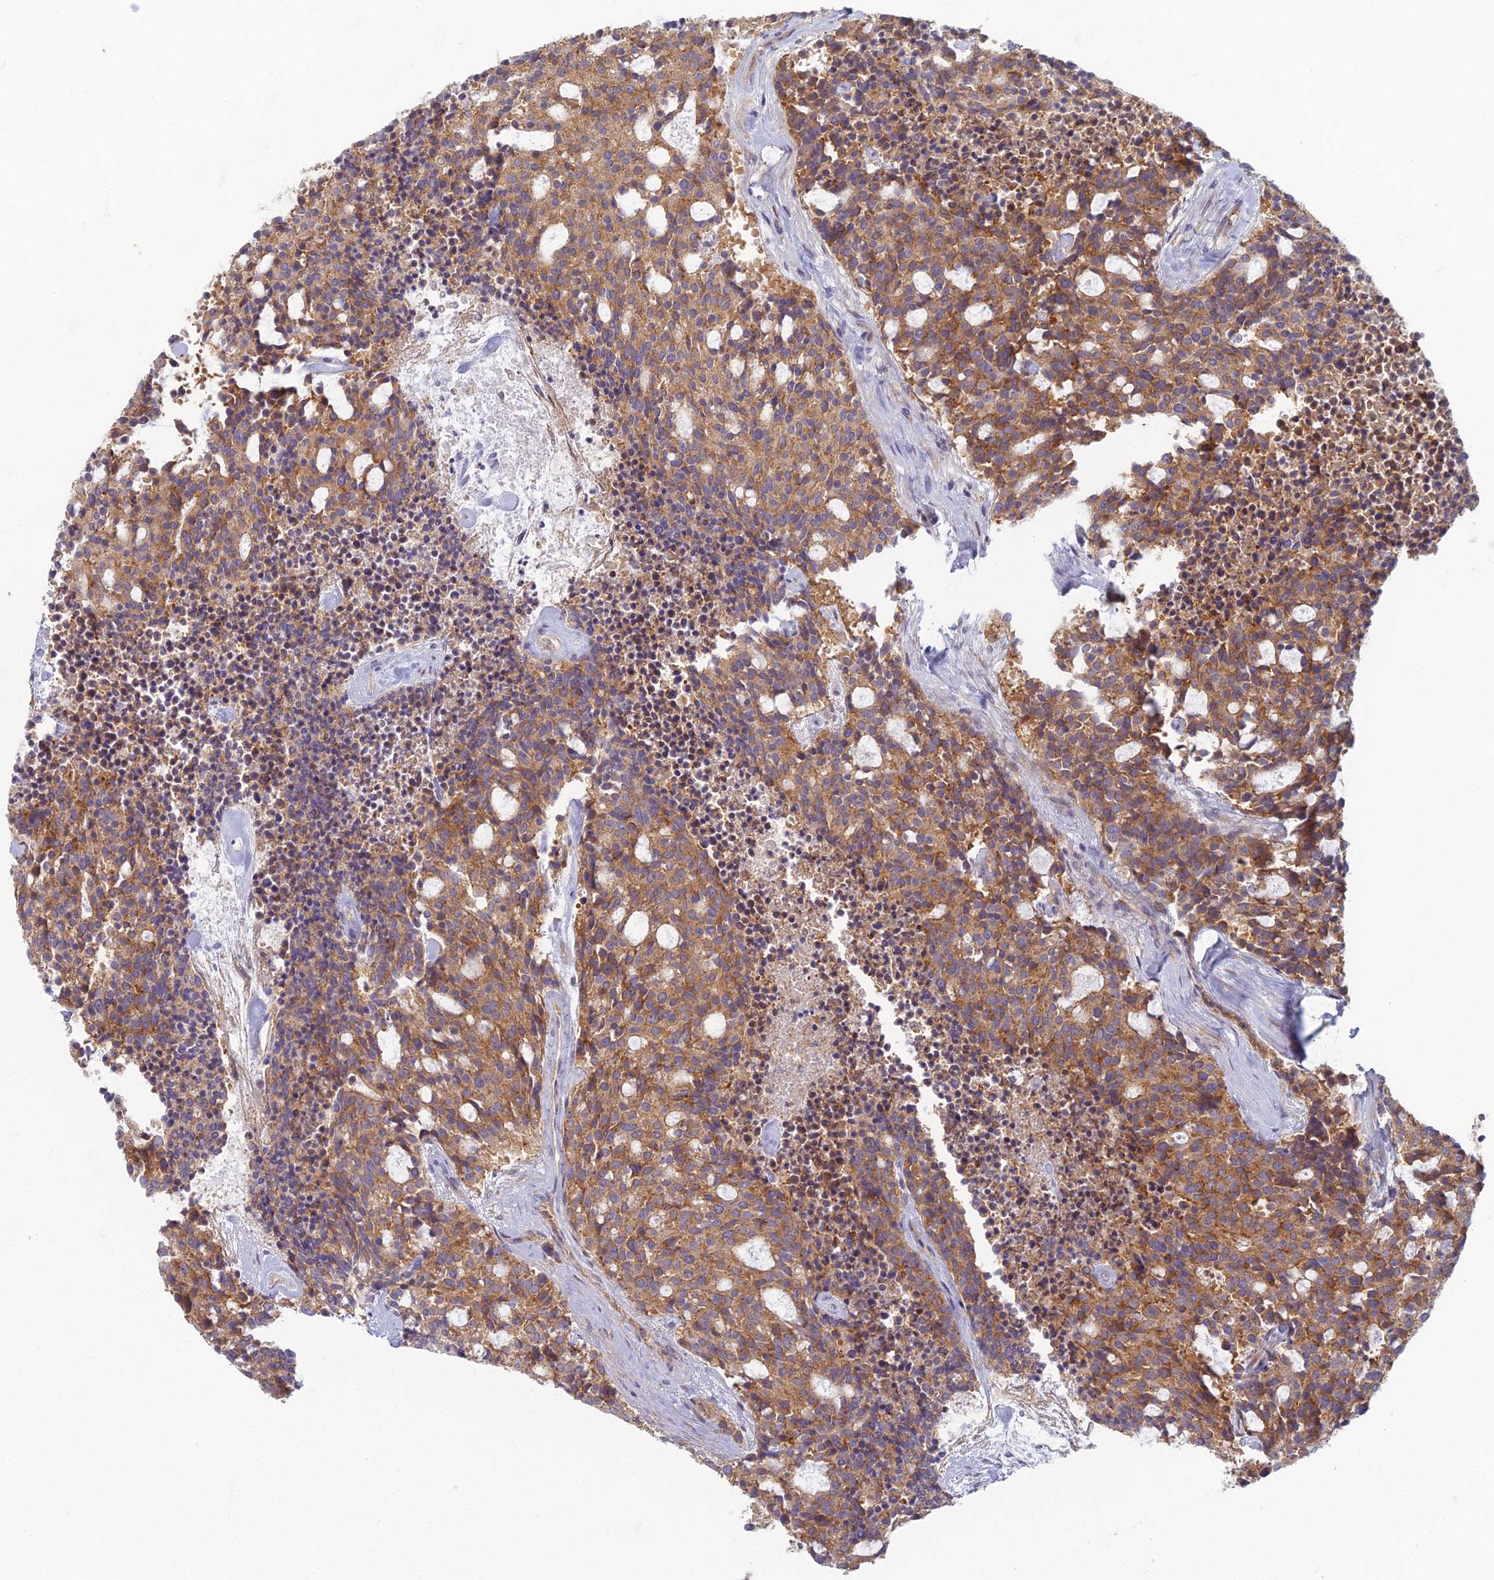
{"staining": {"intensity": "moderate", "quantity": ">75%", "location": "cytoplasmic/membranous"}, "tissue": "carcinoid", "cell_type": "Tumor cells", "image_type": "cancer", "snomed": [{"axis": "morphology", "description": "Carcinoid, malignant, NOS"}, {"axis": "topography", "description": "Pancreas"}], "caption": "A high-resolution photomicrograph shows IHC staining of carcinoid, which shows moderate cytoplasmic/membranous staining in approximately >75% of tumor cells. Using DAB (brown) and hematoxylin (blue) stains, captured at high magnification using brightfield microscopy.", "gene": "PROX2", "patient": {"sex": "female", "age": 54}}